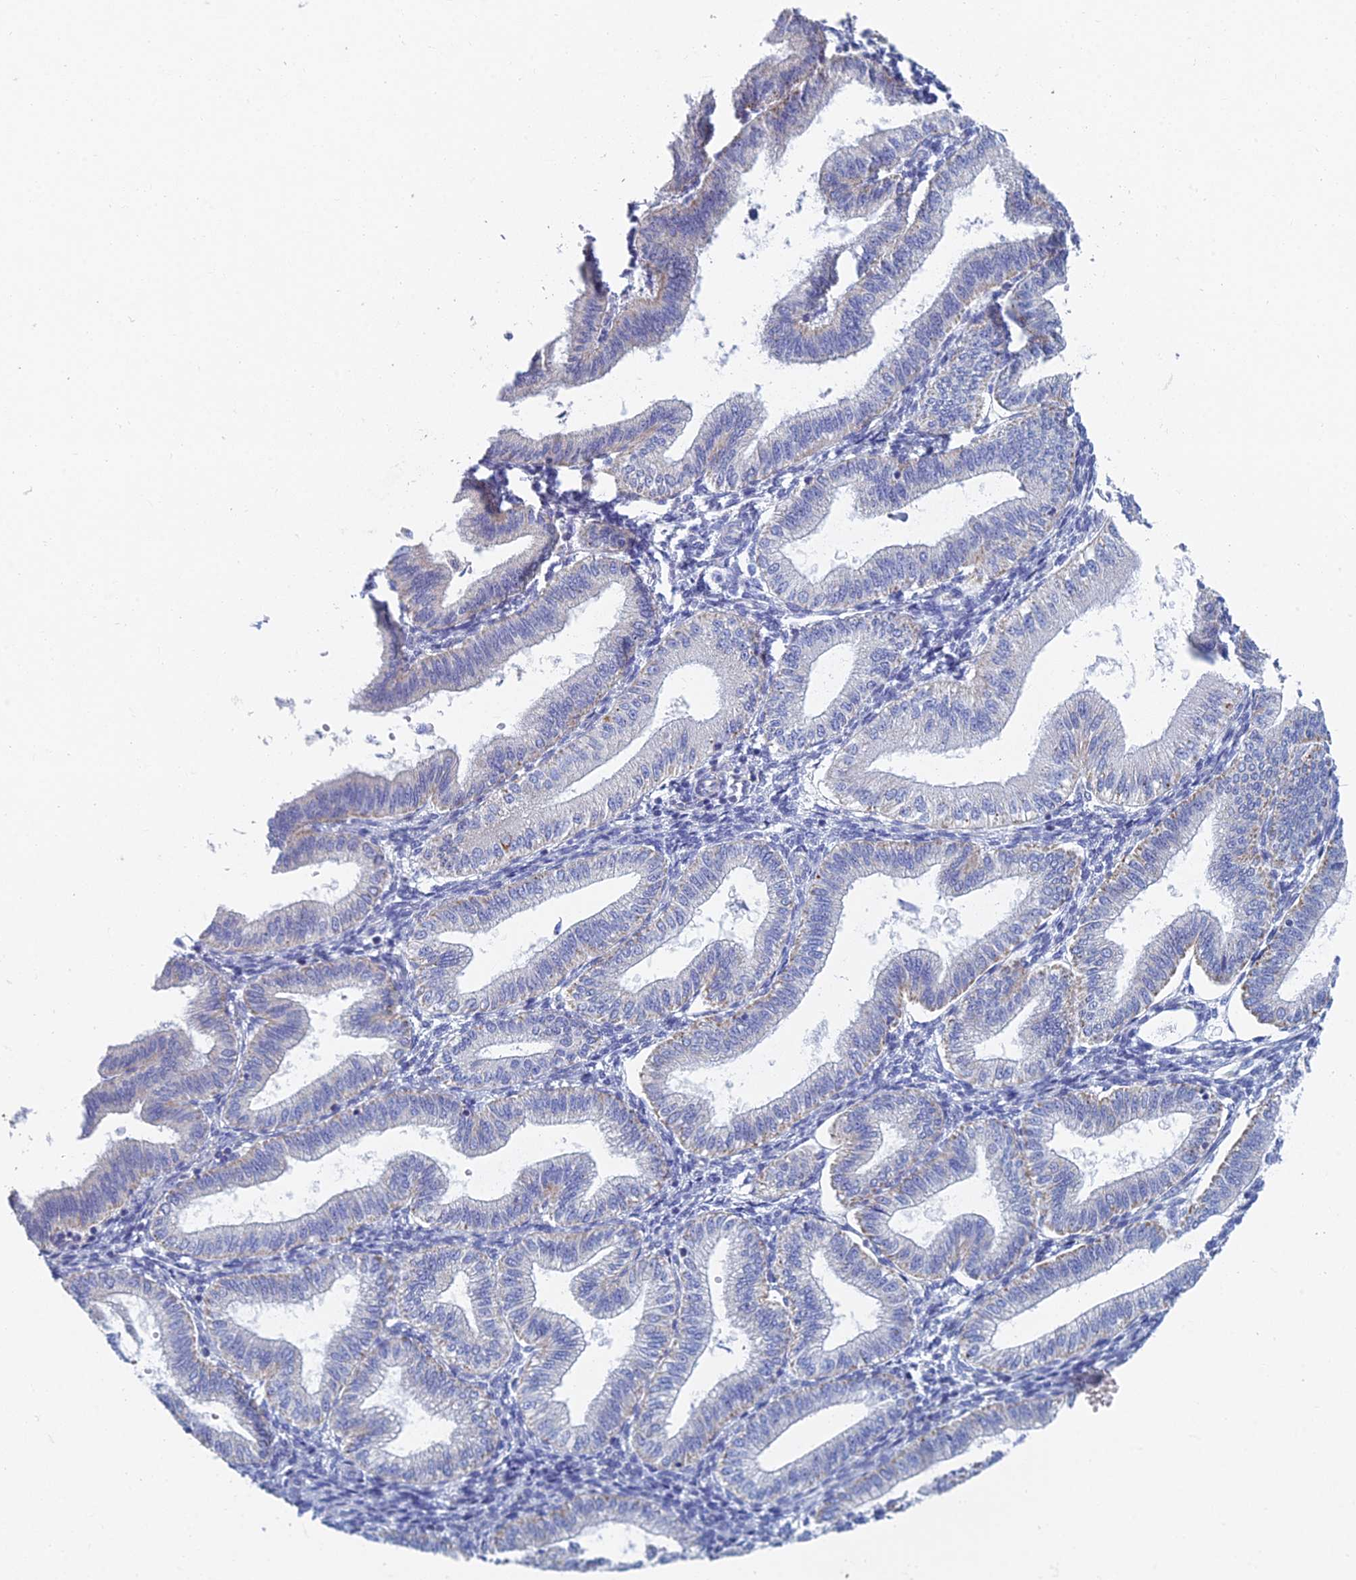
{"staining": {"intensity": "negative", "quantity": "none", "location": "none"}, "tissue": "endometrium", "cell_type": "Cells in endometrial stroma", "image_type": "normal", "snomed": [{"axis": "morphology", "description": "Normal tissue, NOS"}, {"axis": "topography", "description": "Endometrium"}], "caption": "This is an immunohistochemistry image of benign endometrium. There is no staining in cells in endometrial stroma.", "gene": "ACSM1", "patient": {"sex": "female", "age": 39}}